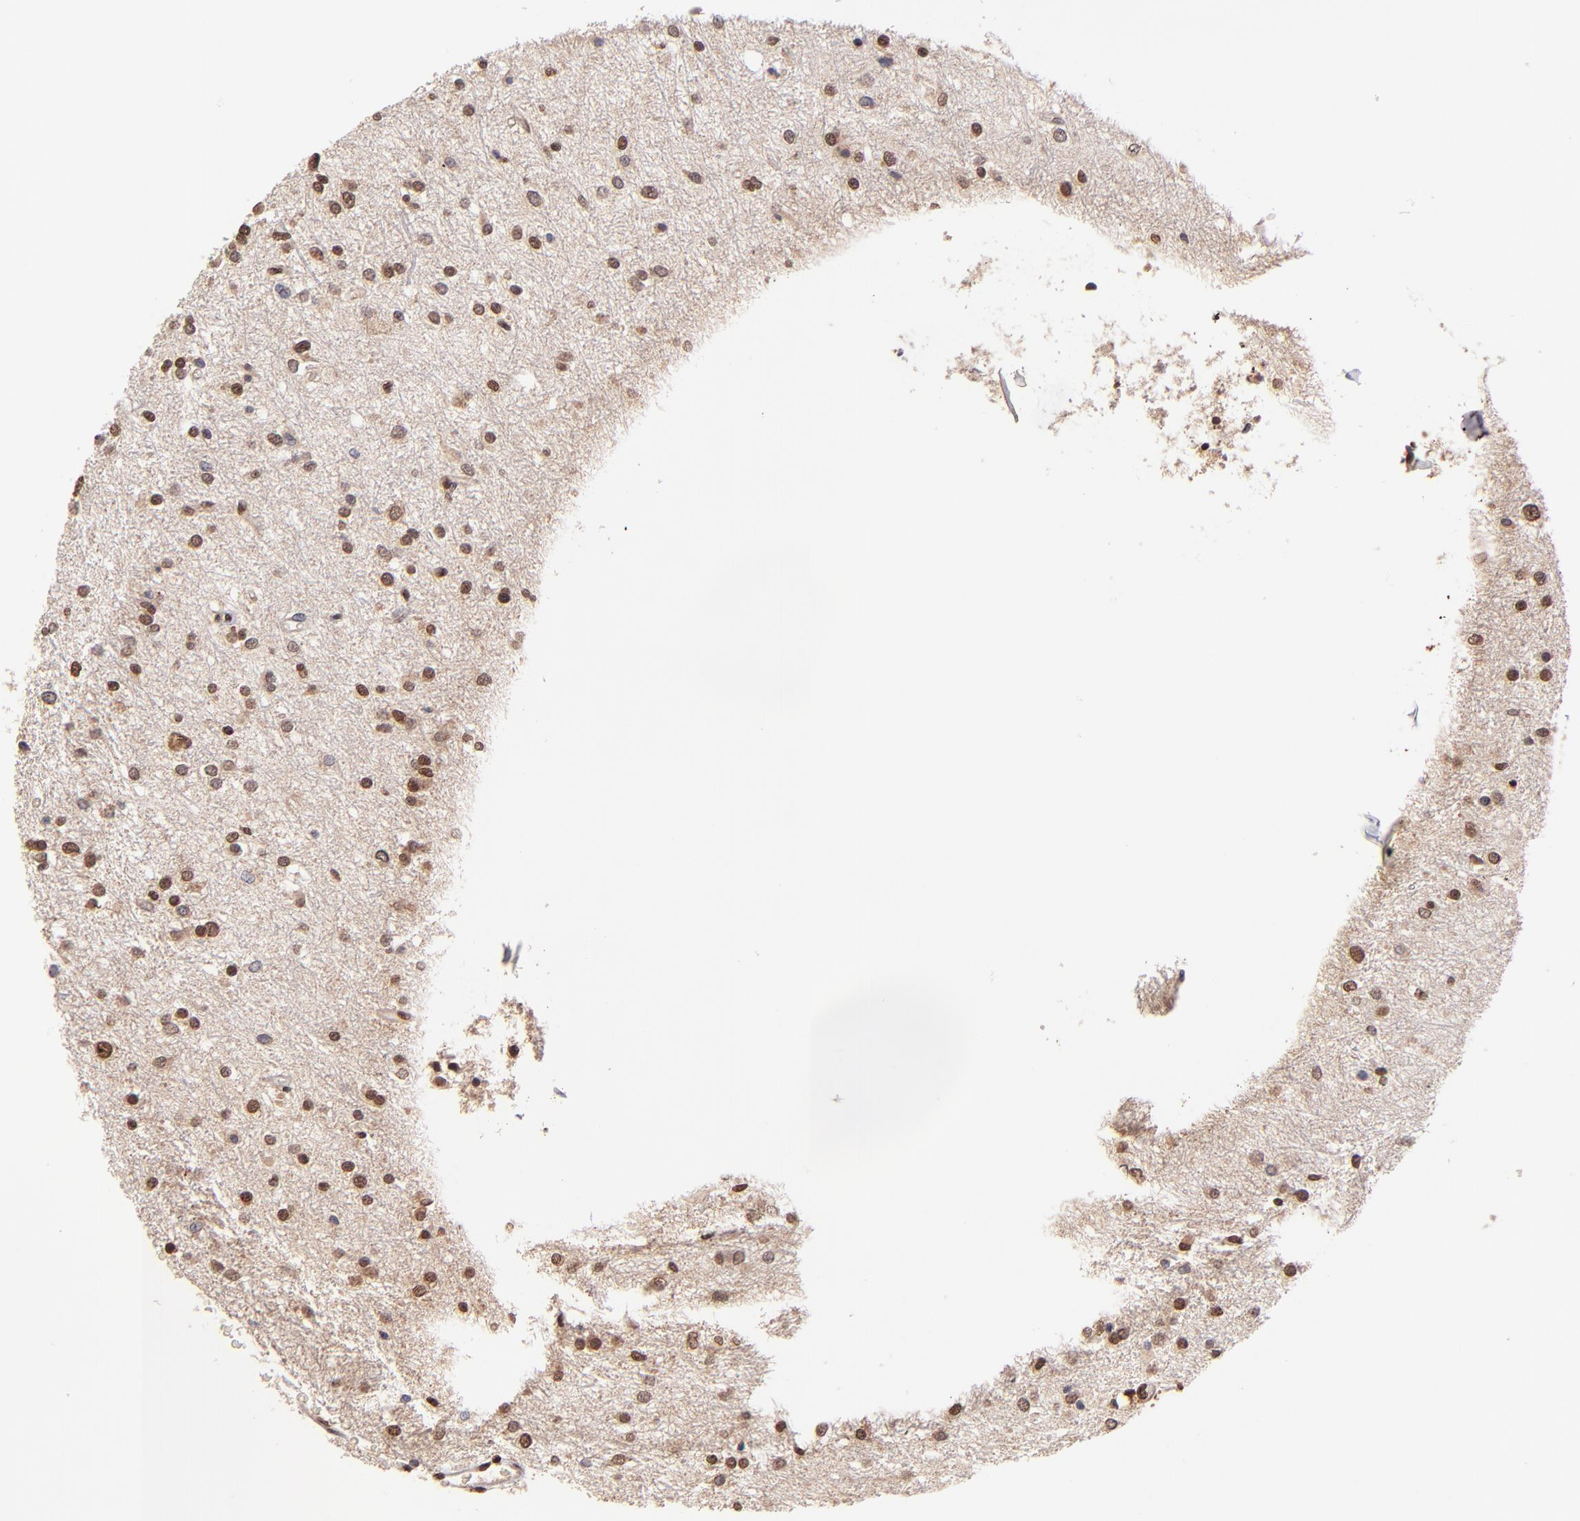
{"staining": {"intensity": "strong", "quantity": ">75%", "location": "nuclear"}, "tissue": "glioma", "cell_type": "Tumor cells", "image_type": "cancer", "snomed": [{"axis": "morphology", "description": "Glioma, malignant, Low grade"}, {"axis": "topography", "description": "Brain"}], "caption": "Immunohistochemical staining of glioma displays strong nuclear protein positivity in about >75% of tumor cells. (DAB IHC, brown staining for protein, blue staining for nuclei).", "gene": "WDR25", "patient": {"sex": "female", "age": 36}}